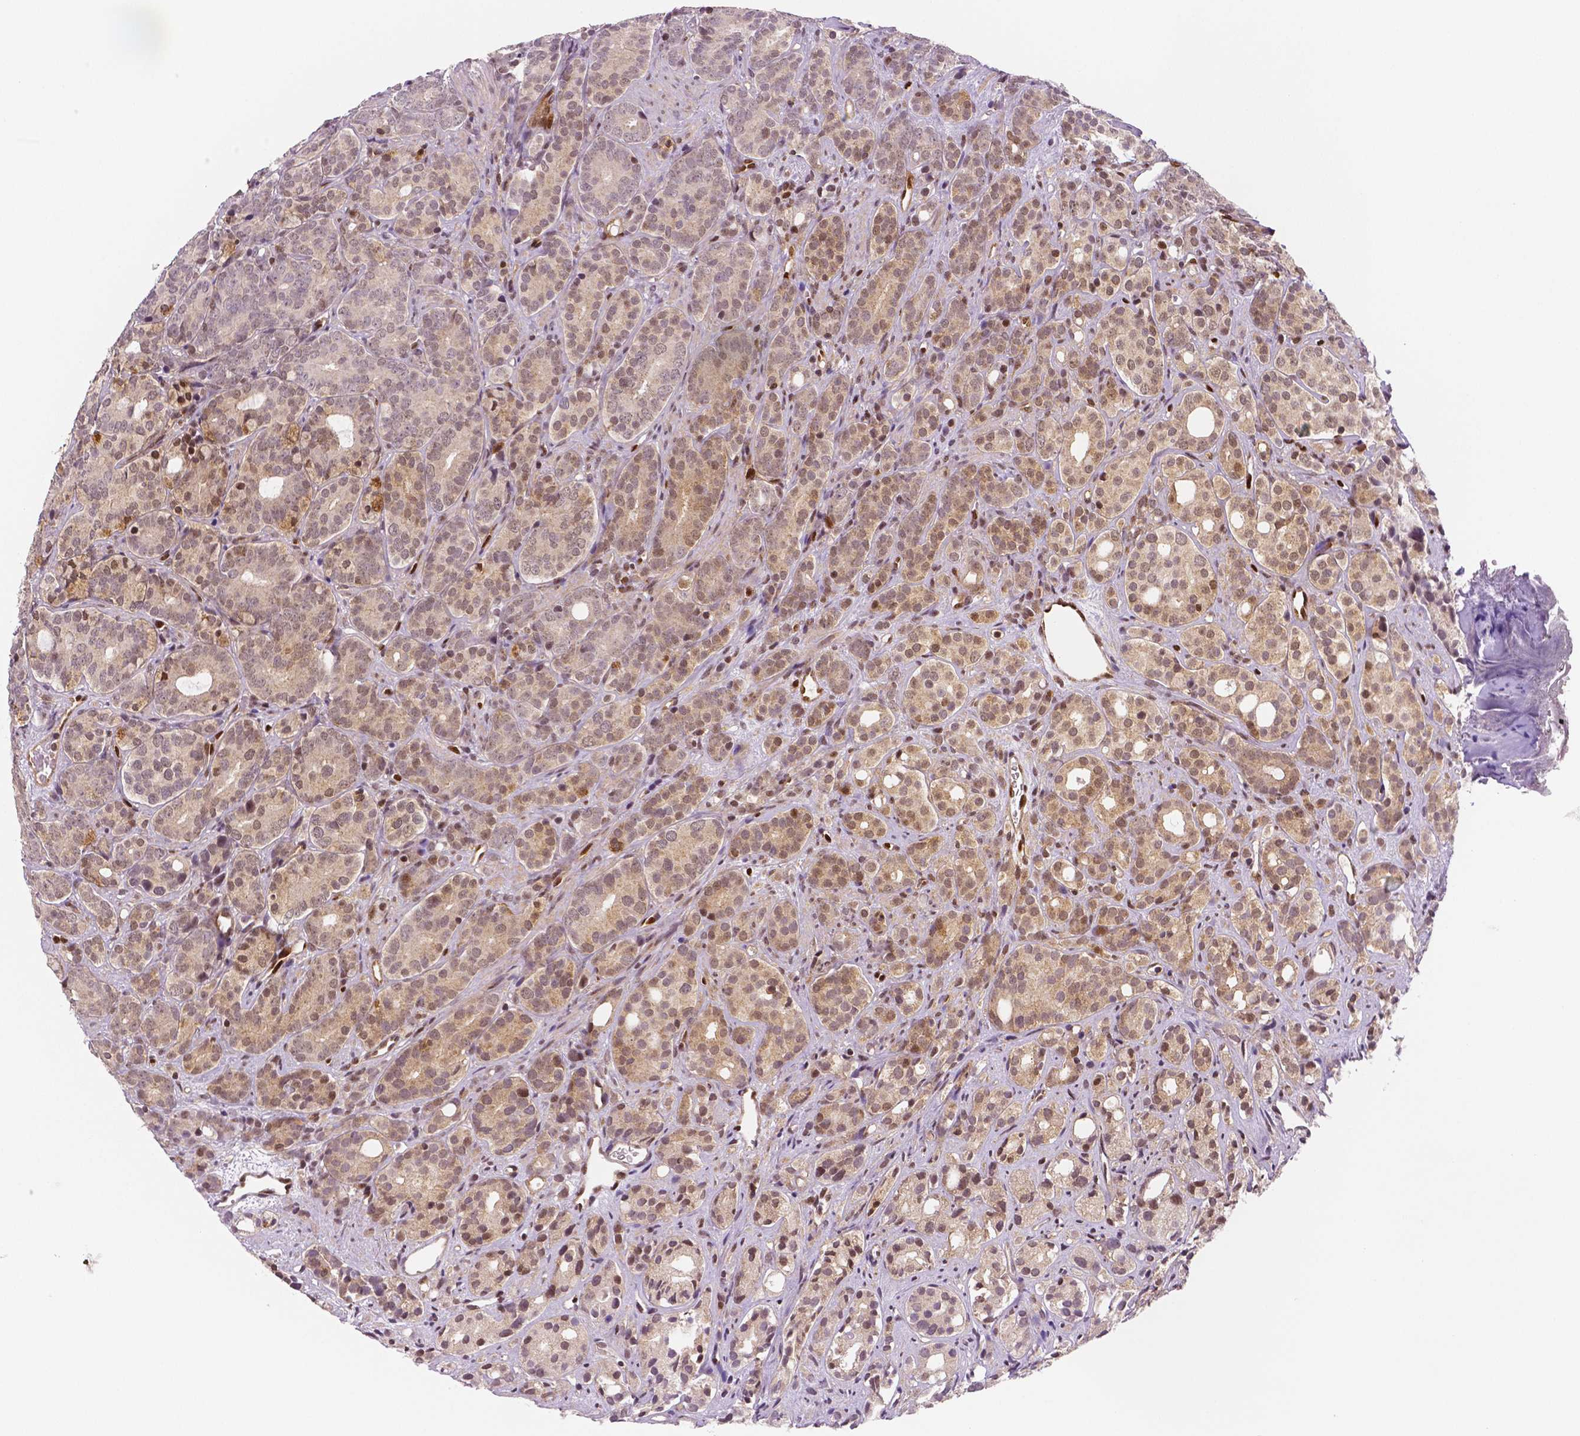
{"staining": {"intensity": "moderate", "quantity": ">75%", "location": "cytoplasmic/membranous,nuclear"}, "tissue": "prostate cancer", "cell_type": "Tumor cells", "image_type": "cancer", "snomed": [{"axis": "morphology", "description": "Adenocarcinoma, High grade"}, {"axis": "topography", "description": "Prostate"}], "caption": "High-magnification brightfield microscopy of prostate adenocarcinoma (high-grade) stained with DAB (3,3'-diaminobenzidine) (brown) and counterstained with hematoxylin (blue). tumor cells exhibit moderate cytoplasmic/membranous and nuclear positivity is identified in about>75% of cells.", "gene": "STAT3", "patient": {"sex": "male", "age": 84}}